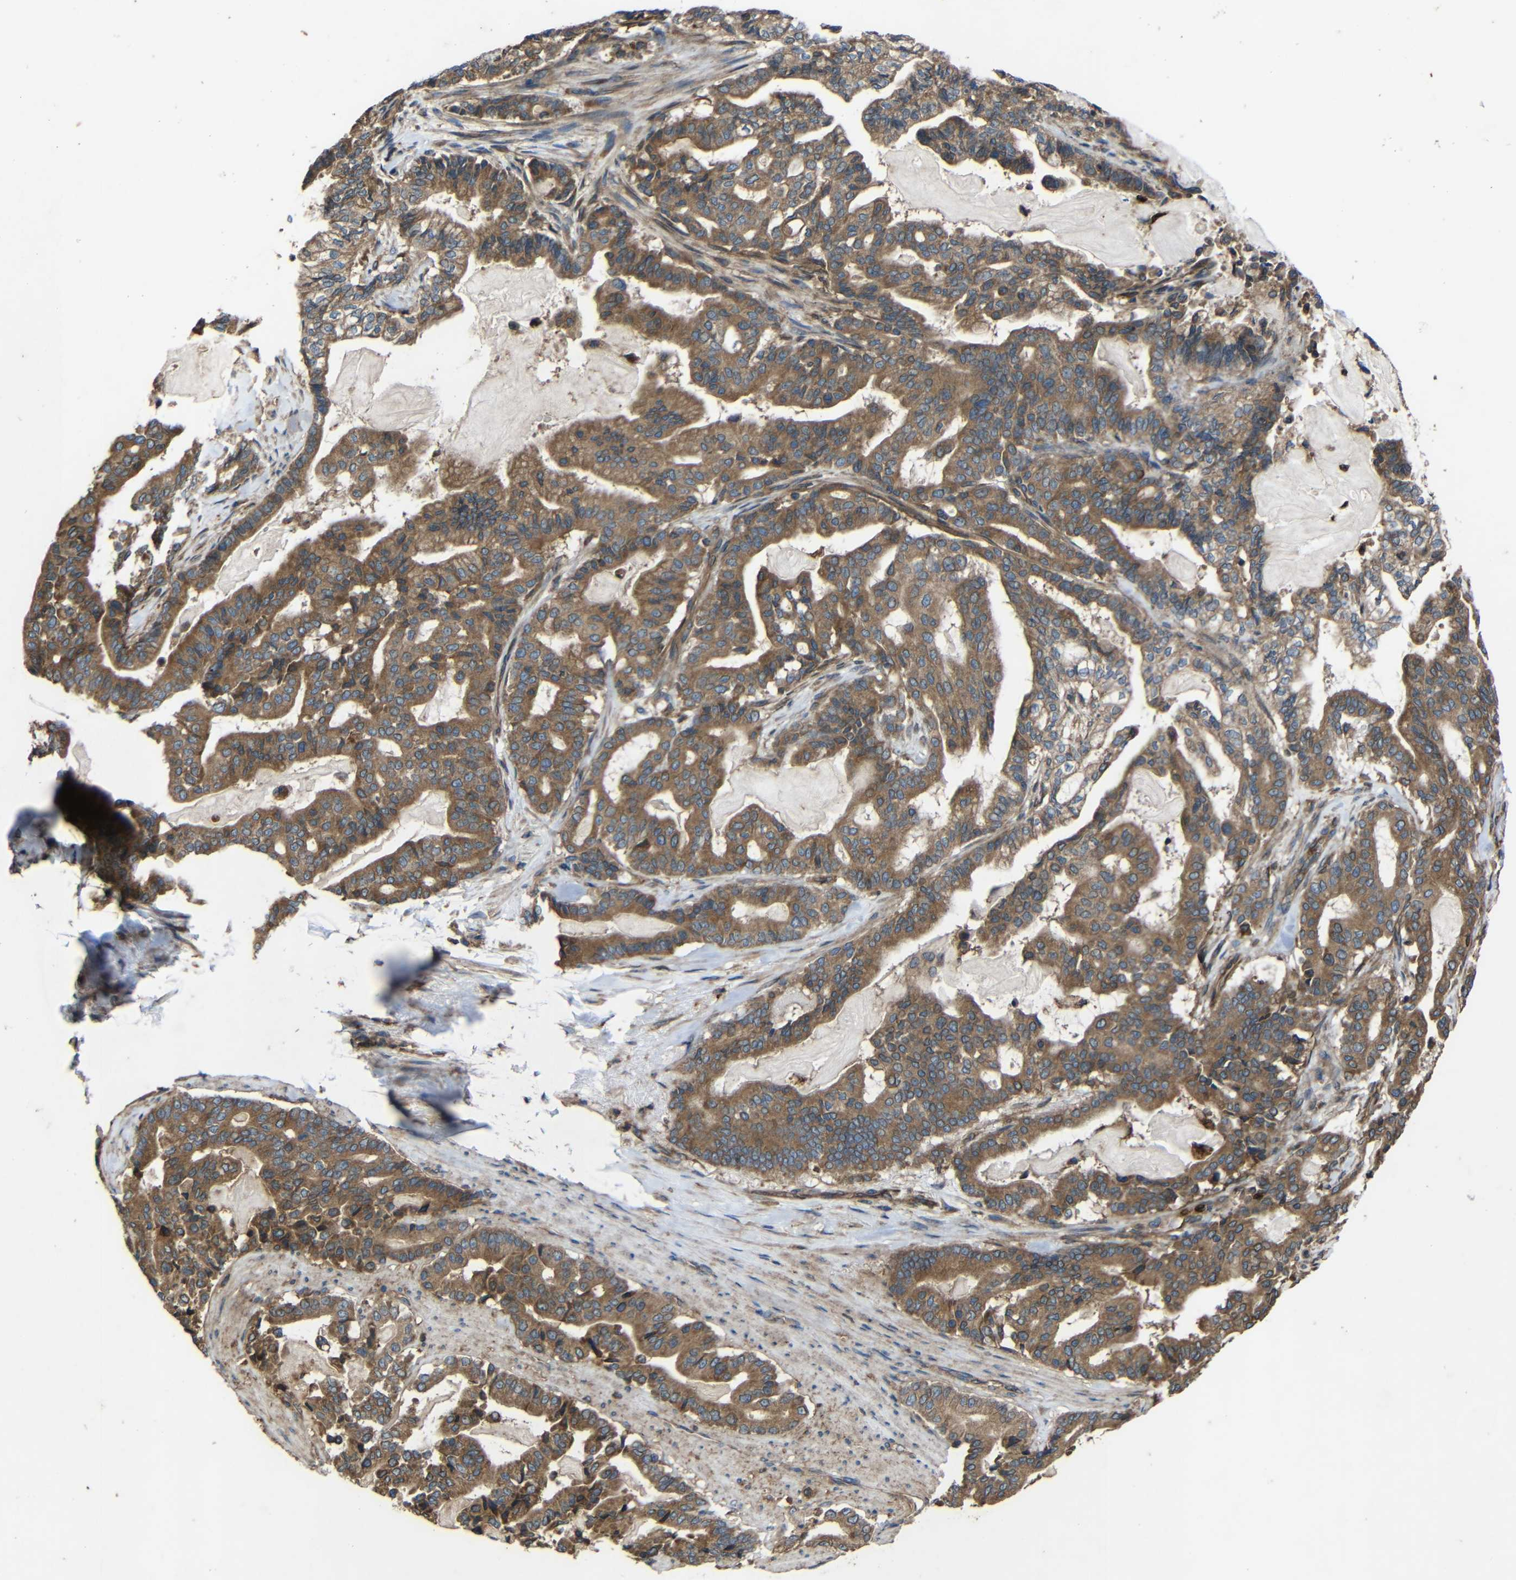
{"staining": {"intensity": "moderate", "quantity": ">75%", "location": "cytoplasmic/membranous"}, "tissue": "pancreatic cancer", "cell_type": "Tumor cells", "image_type": "cancer", "snomed": [{"axis": "morphology", "description": "Adenocarcinoma, NOS"}, {"axis": "topography", "description": "Pancreas"}], "caption": "Pancreatic cancer (adenocarcinoma) stained with DAB immunohistochemistry (IHC) exhibits medium levels of moderate cytoplasmic/membranous expression in about >75% of tumor cells. The staining is performed using DAB brown chromogen to label protein expression. The nuclei are counter-stained blue using hematoxylin.", "gene": "TREM2", "patient": {"sex": "male", "age": 63}}